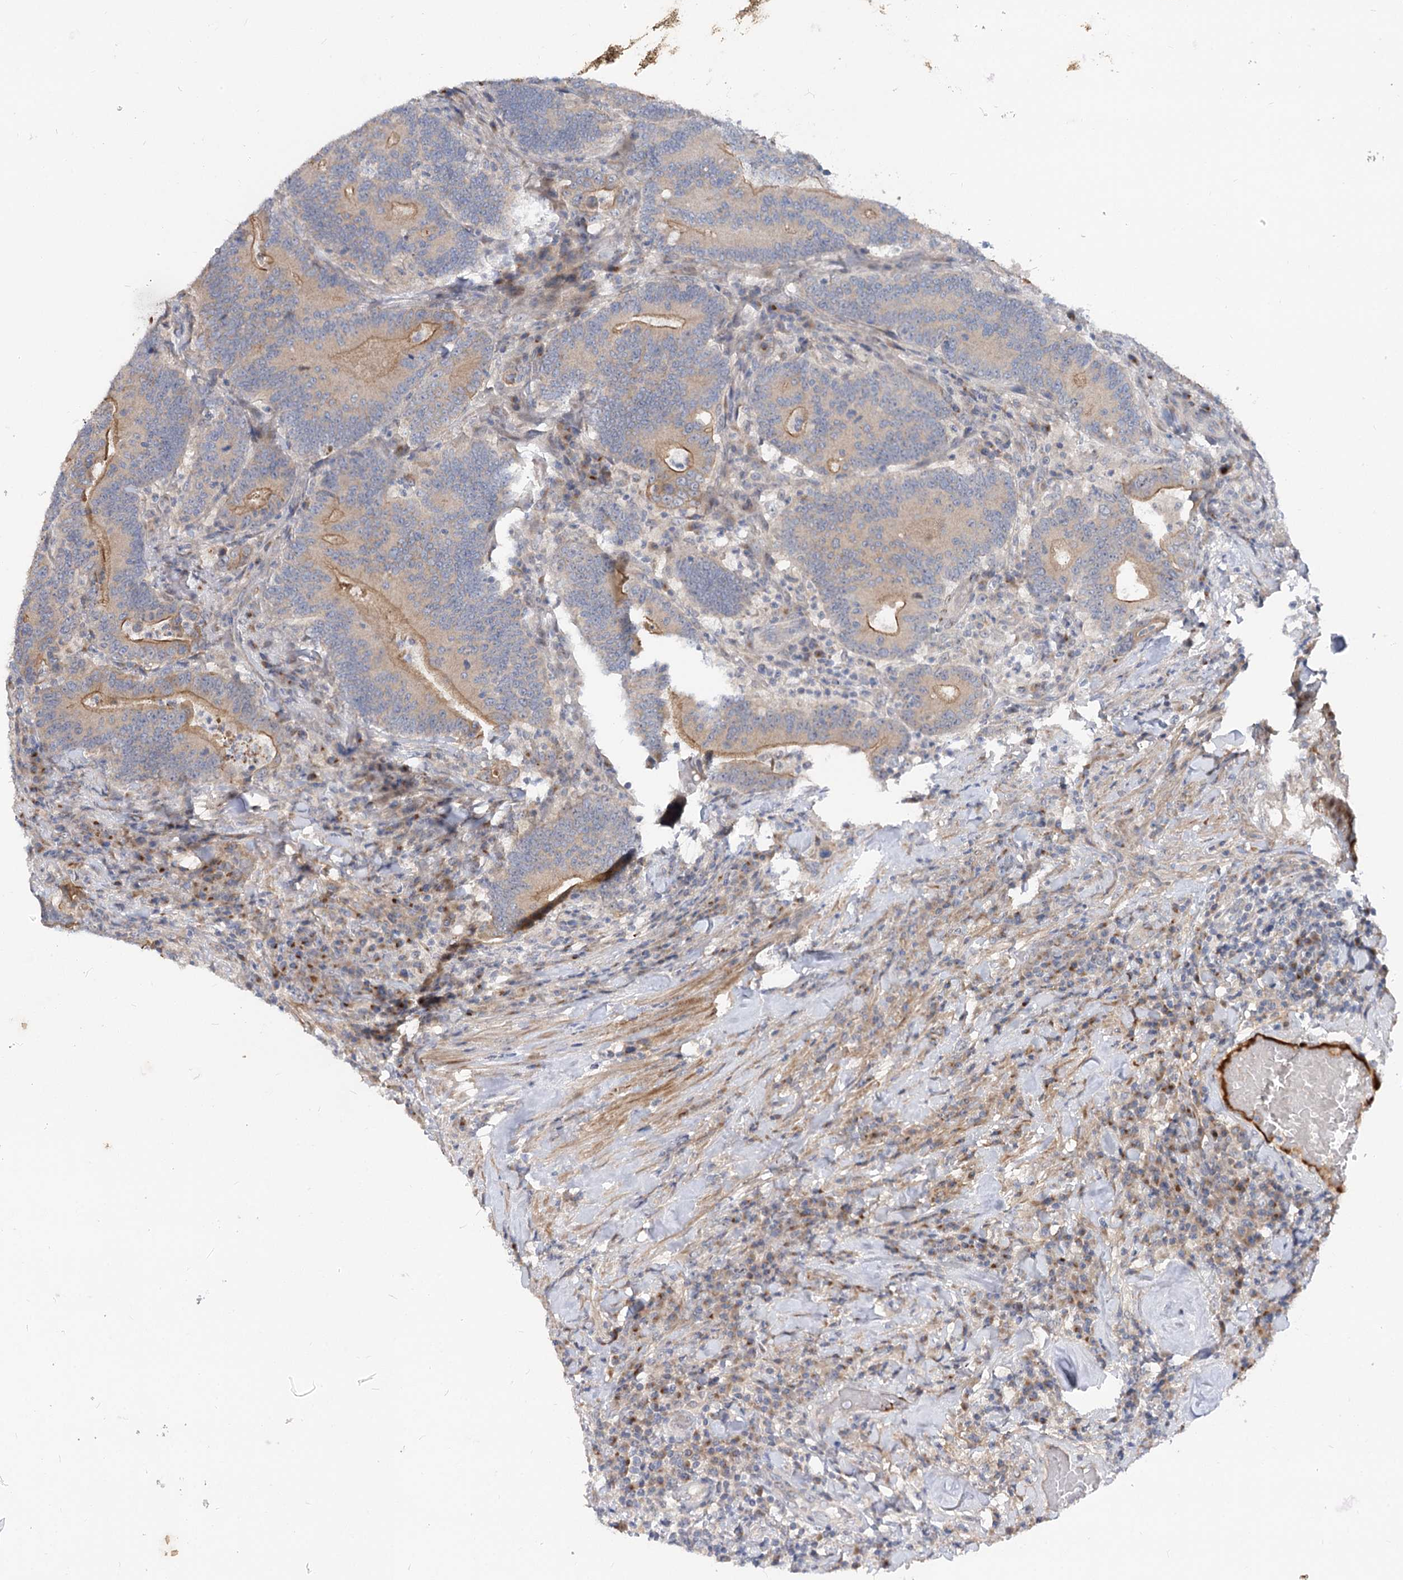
{"staining": {"intensity": "moderate", "quantity": "25%-75%", "location": "cytoplasmic/membranous"}, "tissue": "colorectal cancer", "cell_type": "Tumor cells", "image_type": "cancer", "snomed": [{"axis": "morphology", "description": "Adenocarcinoma, NOS"}, {"axis": "topography", "description": "Colon"}], "caption": "DAB (3,3'-diaminobenzidine) immunohistochemical staining of adenocarcinoma (colorectal) reveals moderate cytoplasmic/membranous protein positivity in about 25%-75% of tumor cells.", "gene": "FGF19", "patient": {"sex": "female", "age": 66}}